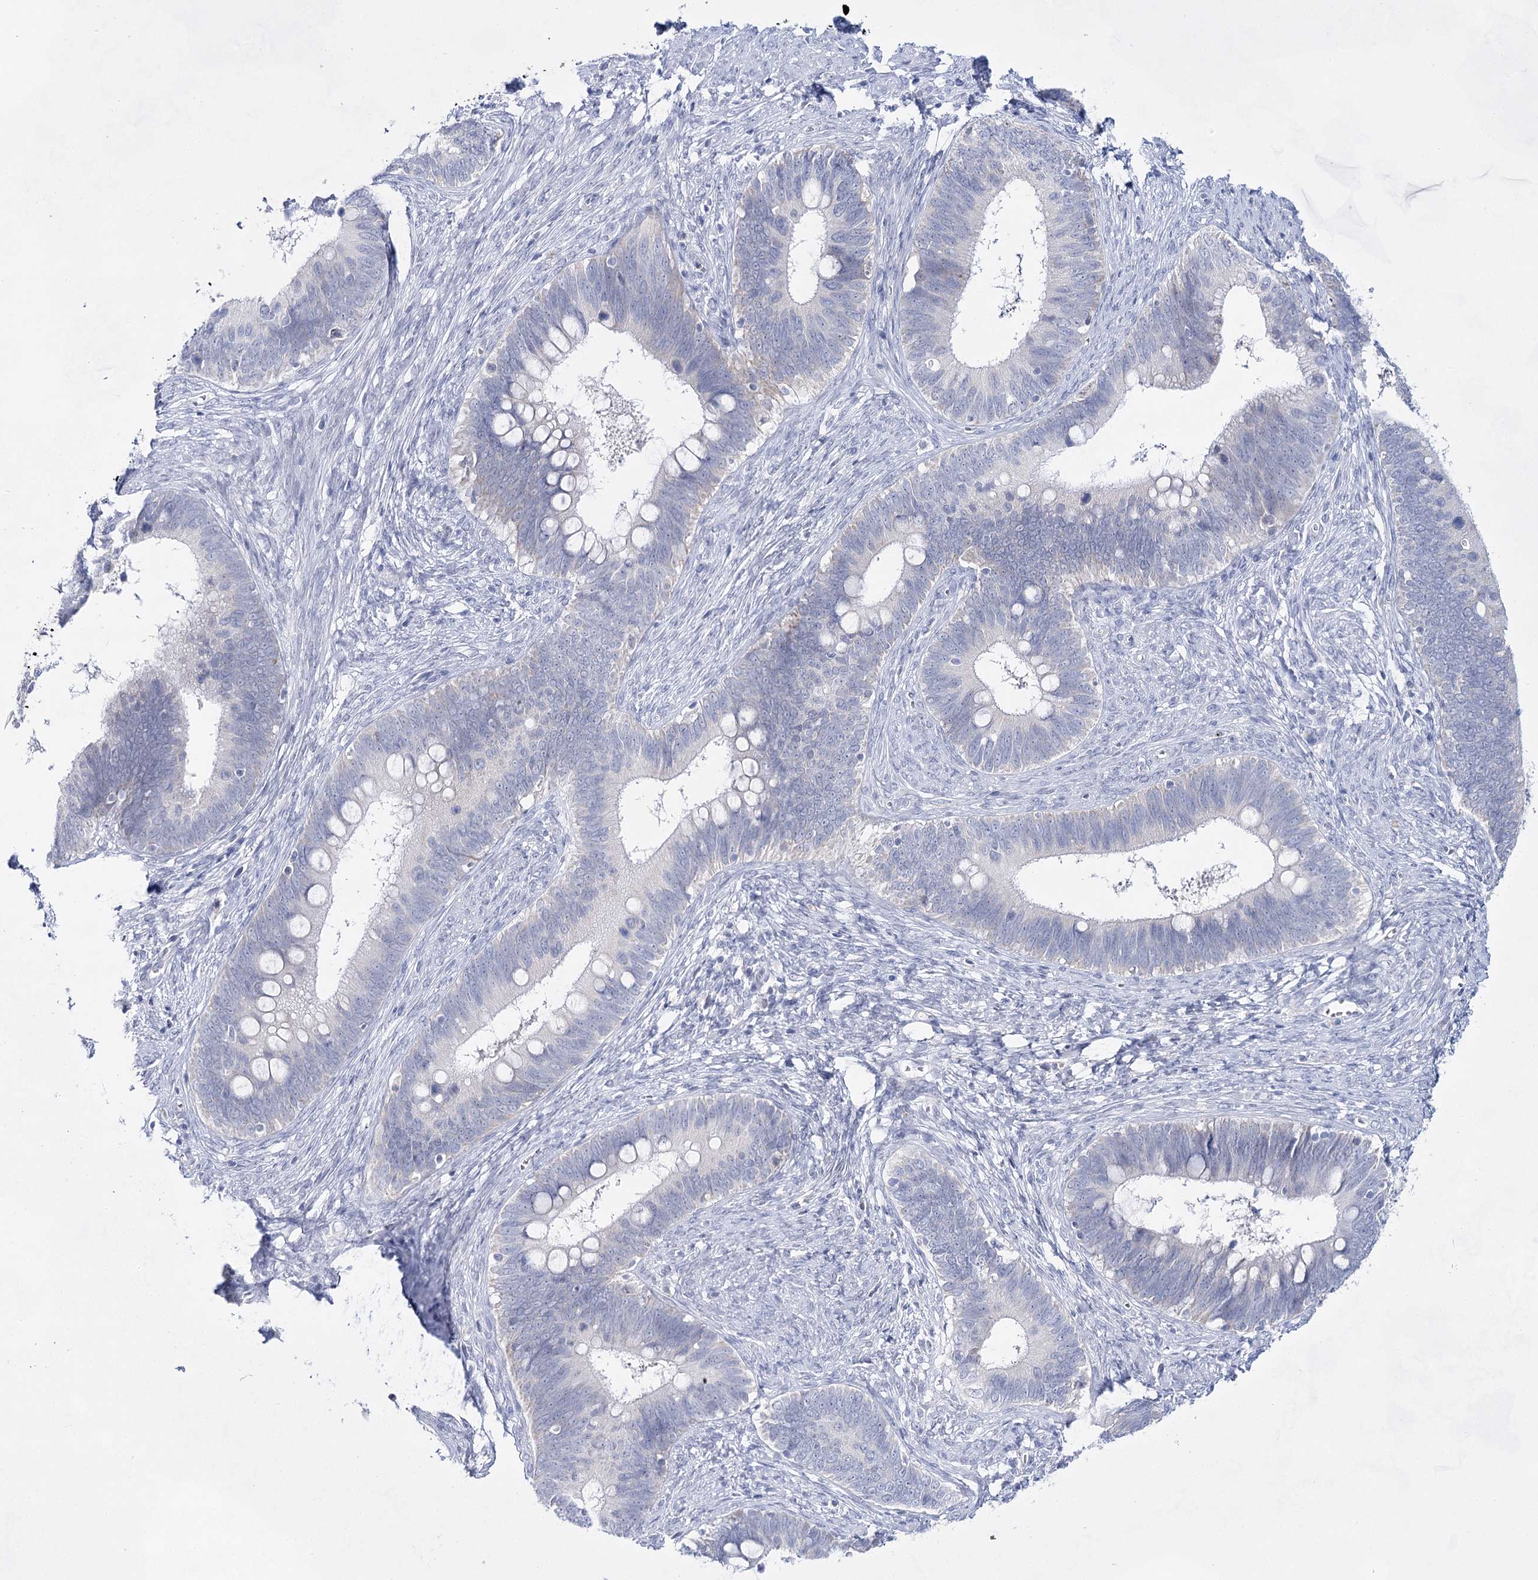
{"staining": {"intensity": "negative", "quantity": "none", "location": "none"}, "tissue": "cervical cancer", "cell_type": "Tumor cells", "image_type": "cancer", "snomed": [{"axis": "morphology", "description": "Adenocarcinoma, NOS"}, {"axis": "topography", "description": "Cervix"}], "caption": "Tumor cells show no significant expression in cervical adenocarcinoma.", "gene": "BPHL", "patient": {"sex": "female", "age": 42}}